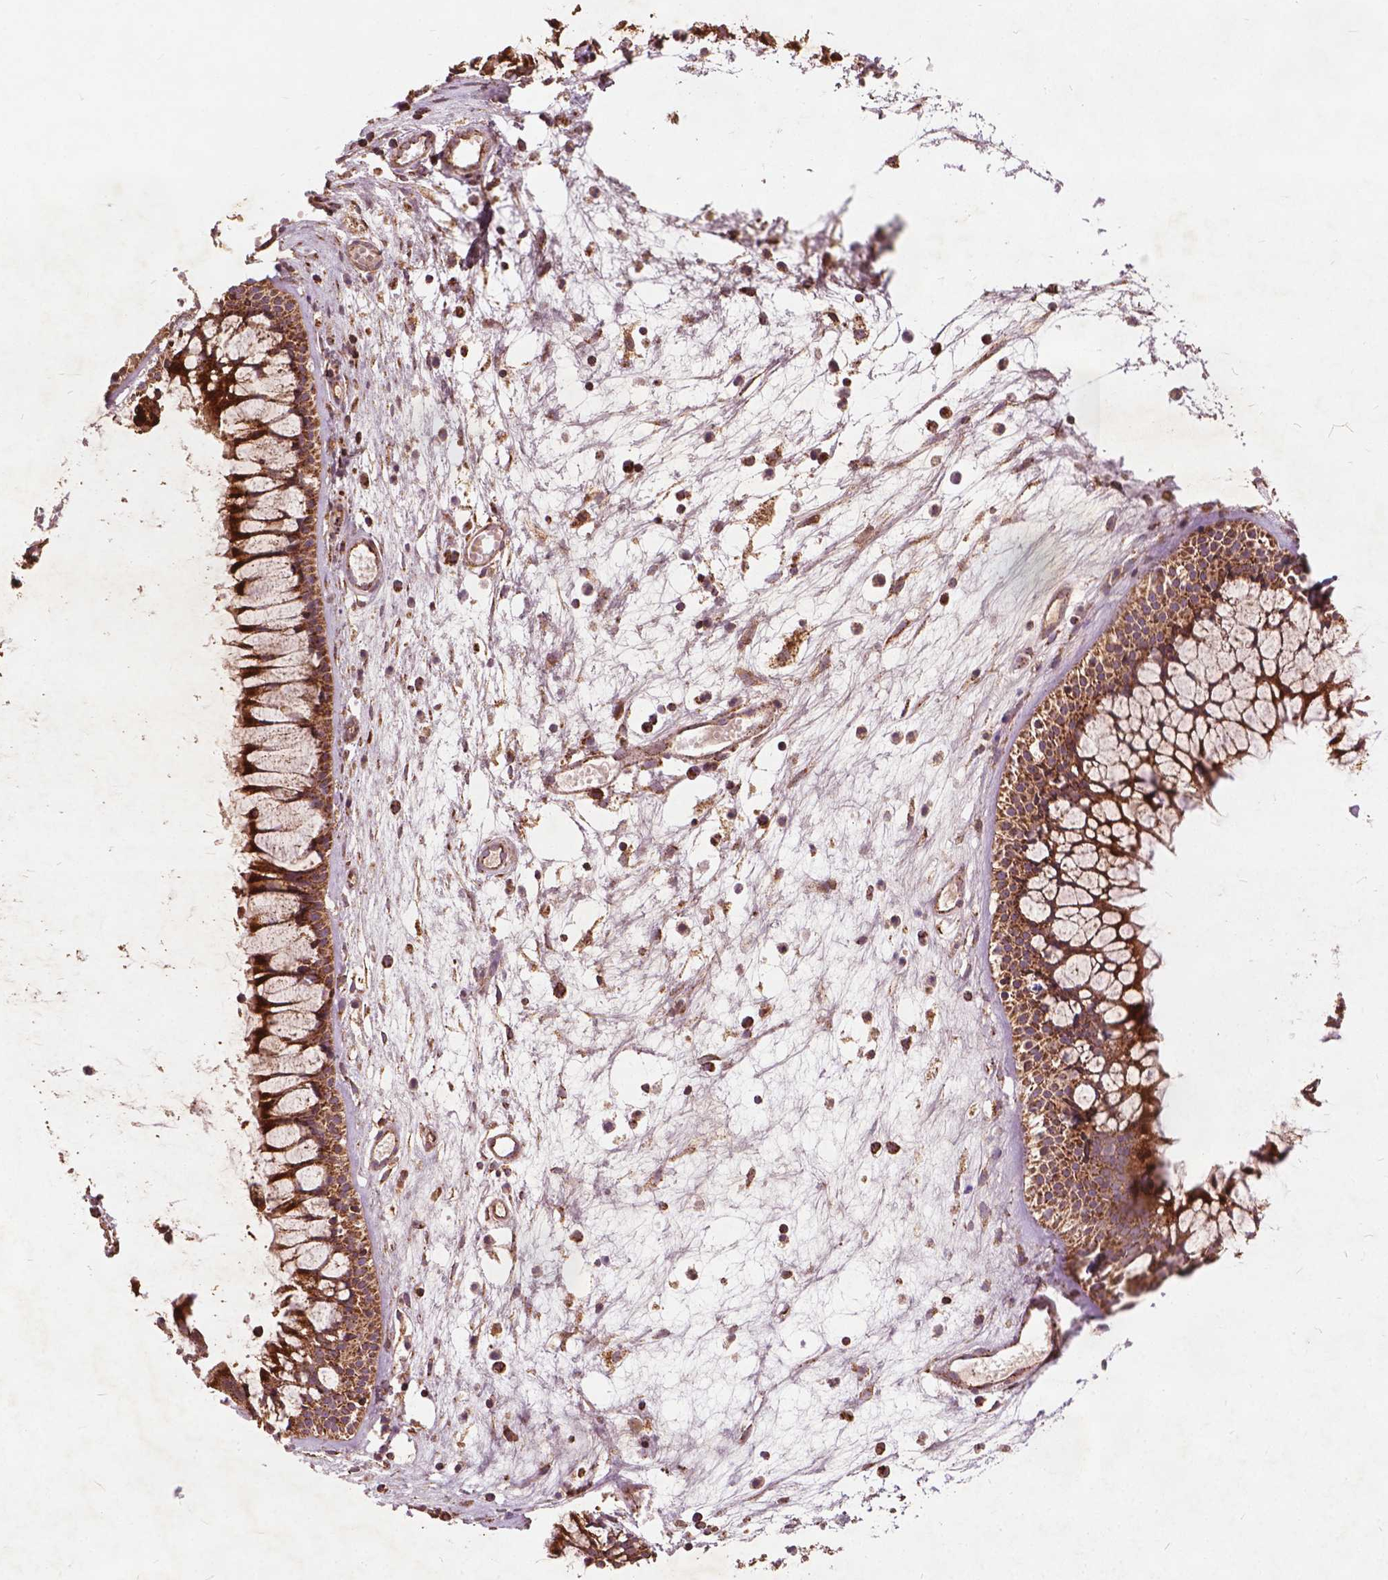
{"staining": {"intensity": "moderate", "quantity": ">75%", "location": "cytoplasmic/membranous"}, "tissue": "nasopharynx", "cell_type": "Respiratory epithelial cells", "image_type": "normal", "snomed": [{"axis": "morphology", "description": "Normal tissue, NOS"}, {"axis": "topography", "description": "Nasopharynx"}], "caption": "A brown stain labels moderate cytoplasmic/membranous positivity of a protein in respiratory epithelial cells of unremarkable human nasopharynx. (DAB IHC, brown staining for protein, blue staining for nuclei).", "gene": "UBXN2A", "patient": {"sex": "male", "age": 31}}